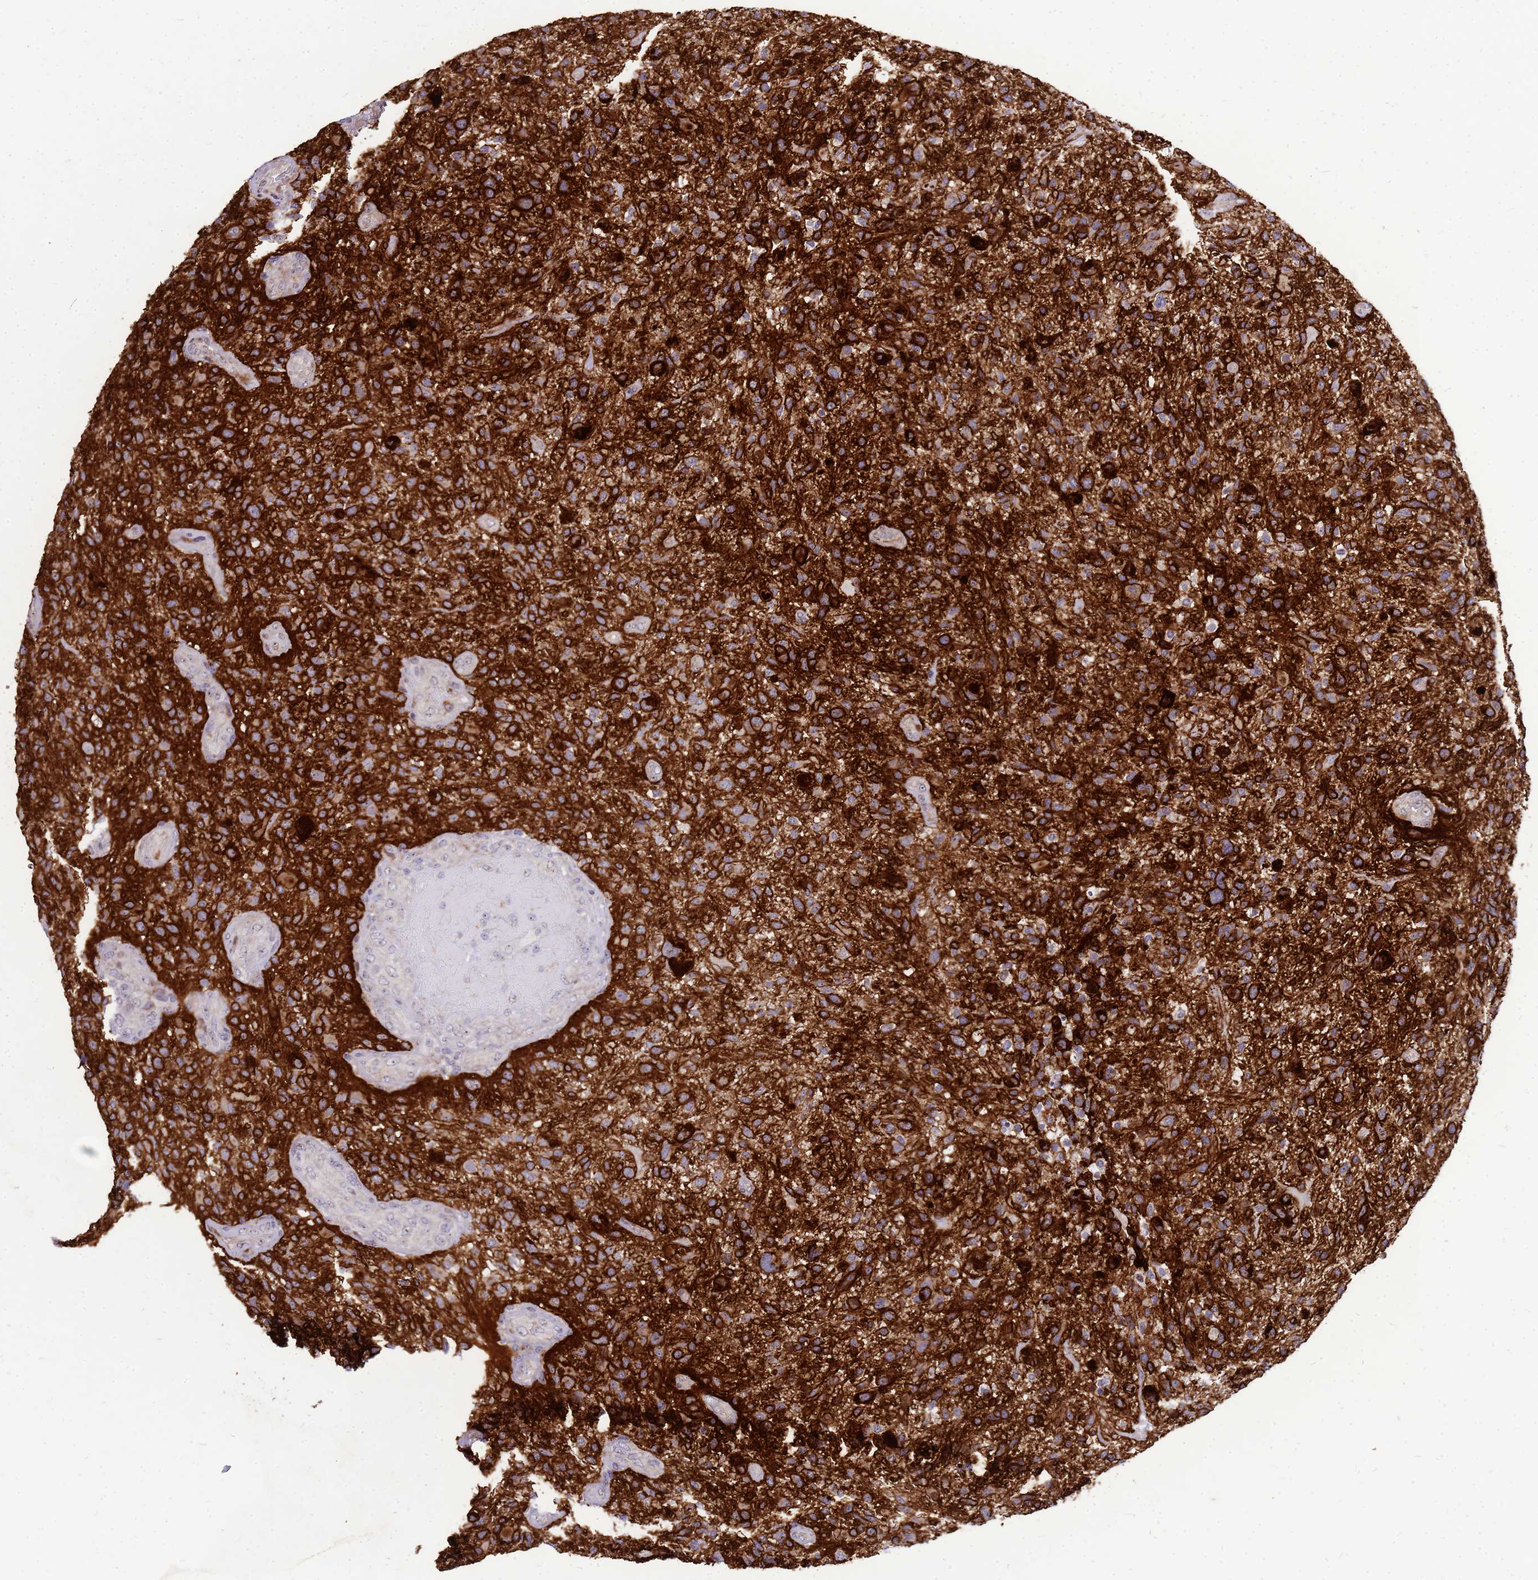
{"staining": {"intensity": "strong", "quantity": ">75%", "location": "cytoplasmic/membranous"}, "tissue": "glioma", "cell_type": "Tumor cells", "image_type": "cancer", "snomed": [{"axis": "morphology", "description": "Glioma, malignant, High grade"}, {"axis": "topography", "description": "Brain"}], "caption": "Glioma stained with DAB (3,3'-diaminobenzidine) IHC reveals high levels of strong cytoplasmic/membranous staining in about >75% of tumor cells.", "gene": "RSPO1", "patient": {"sex": "male", "age": 47}}